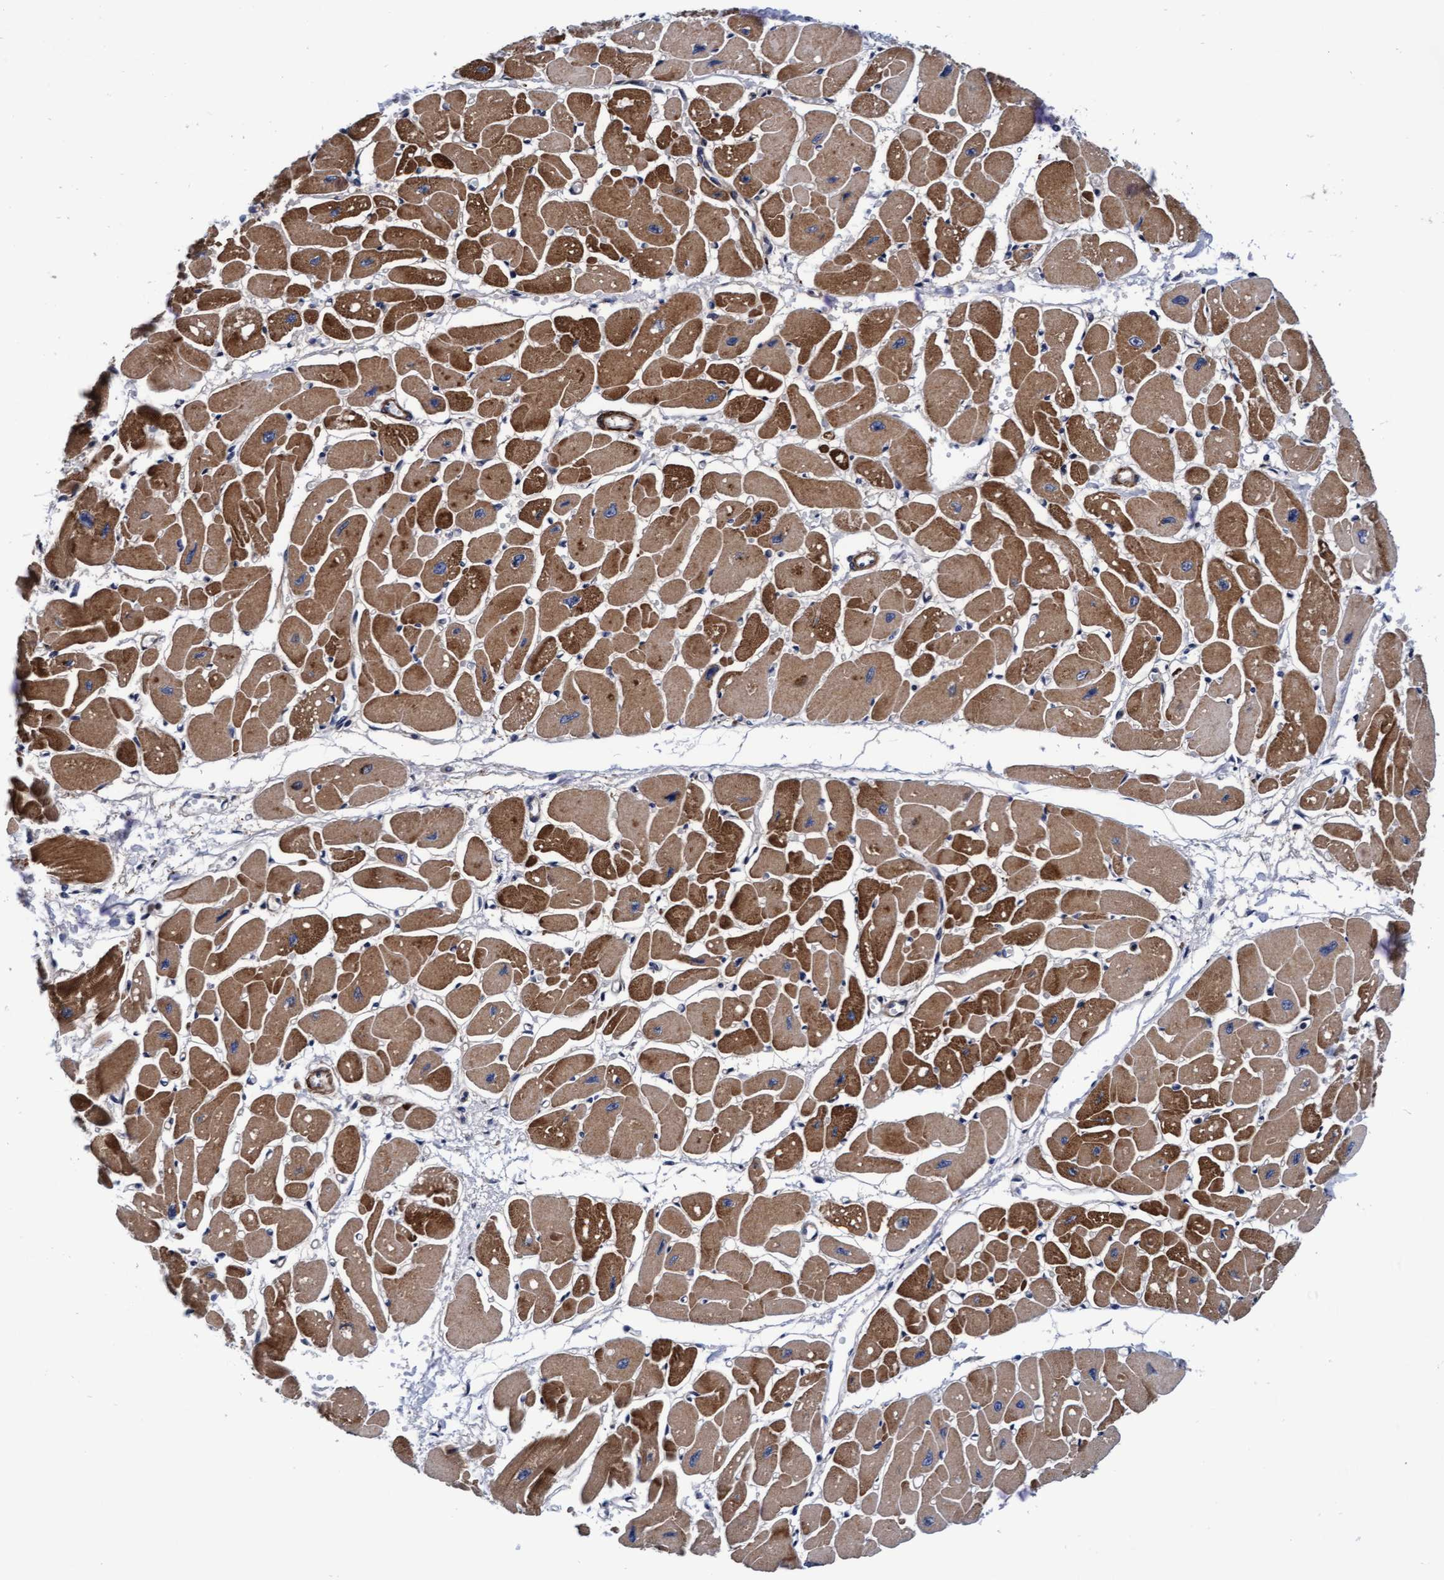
{"staining": {"intensity": "strong", "quantity": ">75%", "location": "cytoplasmic/membranous"}, "tissue": "heart muscle", "cell_type": "Cardiomyocytes", "image_type": "normal", "snomed": [{"axis": "morphology", "description": "Normal tissue, NOS"}, {"axis": "topography", "description": "Heart"}], "caption": "Immunohistochemistry (IHC) of unremarkable human heart muscle reveals high levels of strong cytoplasmic/membranous positivity in about >75% of cardiomyocytes.", "gene": "EFCAB13", "patient": {"sex": "female", "age": 54}}